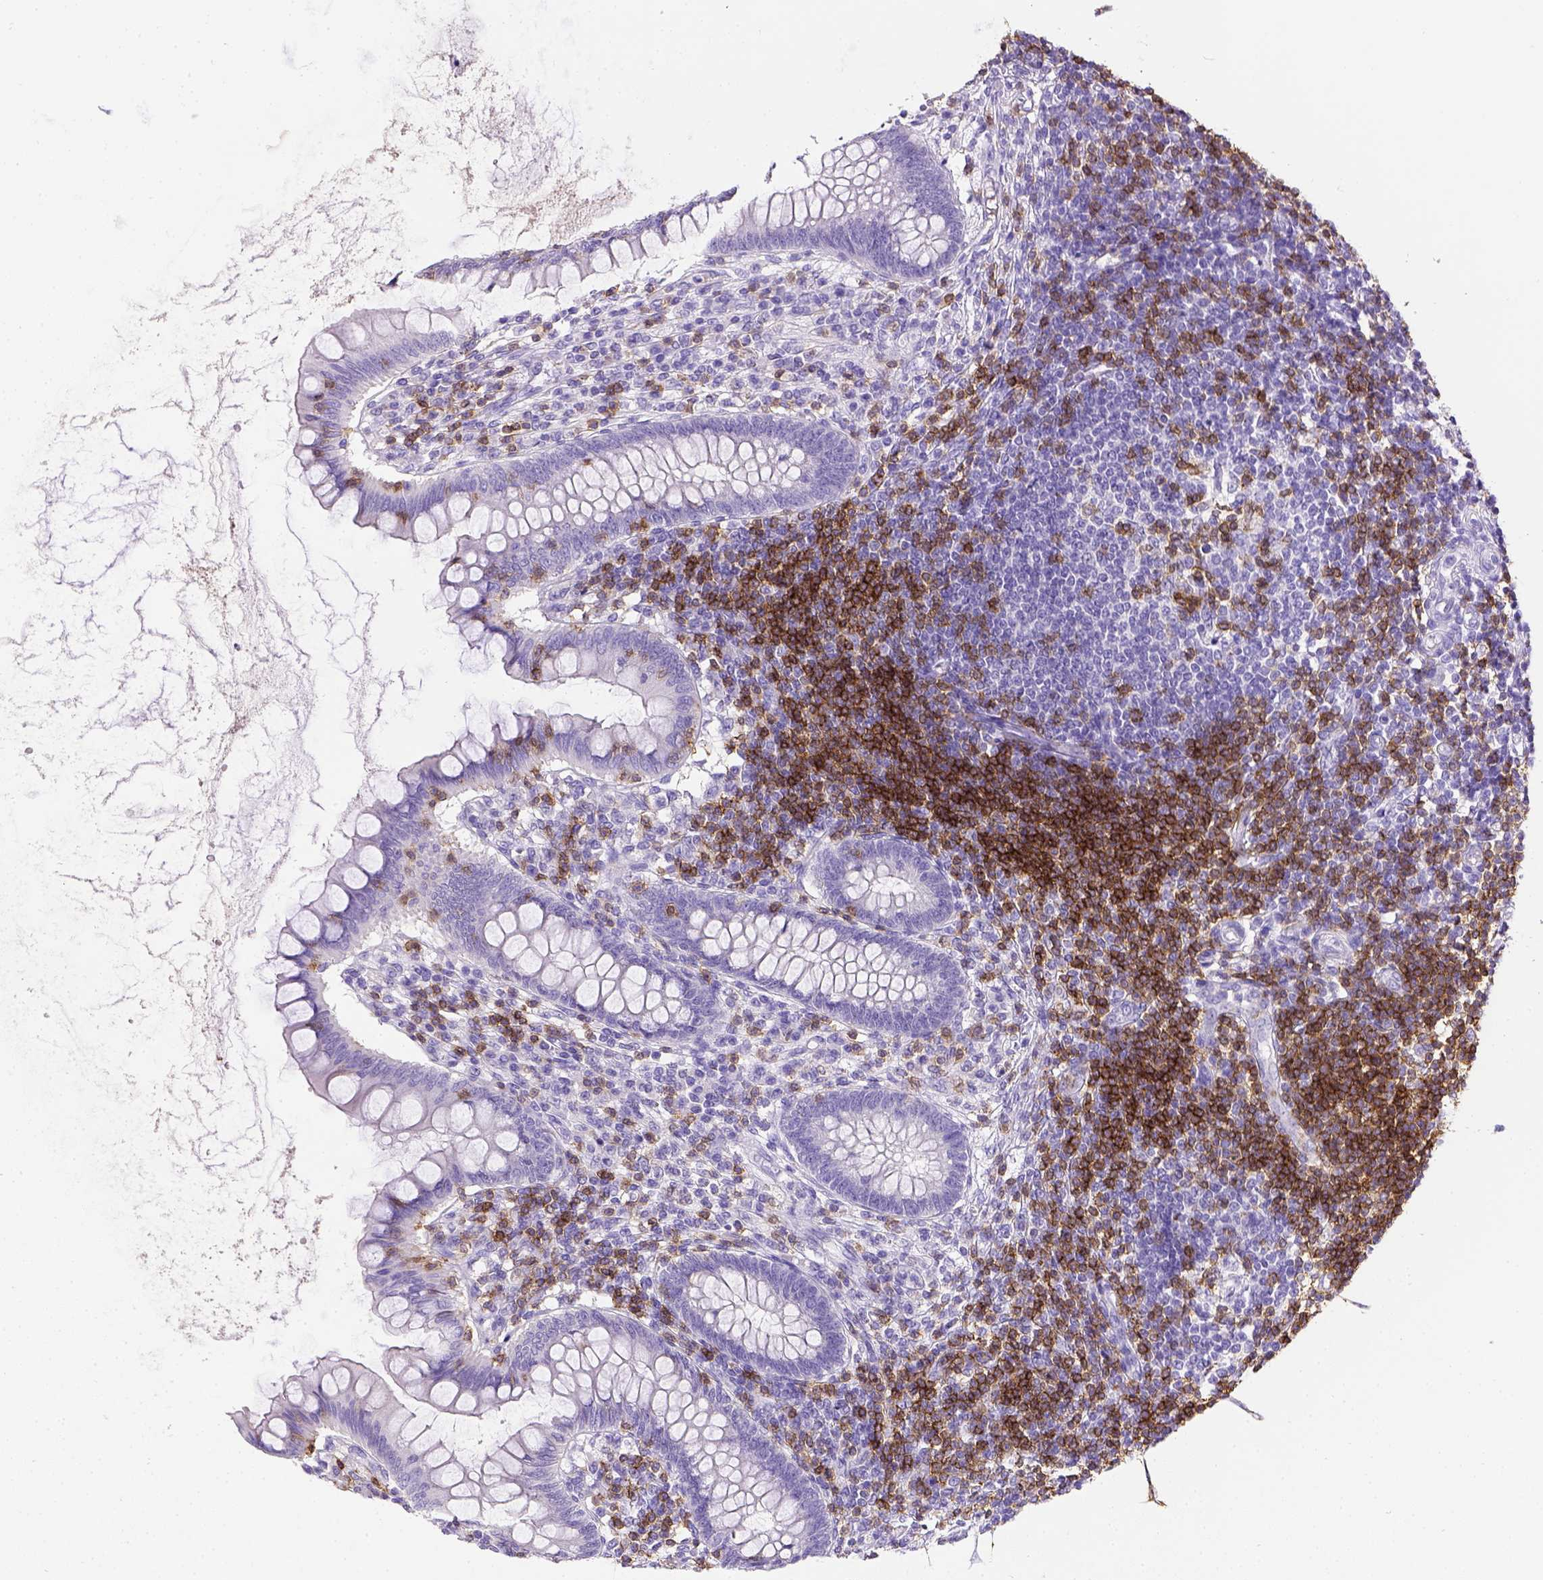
{"staining": {"intensity": "negative", "quantity": "none", "location": "none"}, "tissue": "appendix", "cell_type": "Glandular cells", "image_type": "normal", "snomed": [{"axis": "morphology", "description": "Normal tissue, NOS"}, {"axis": "topography", "description": "Appendix"}], "caption": "Immunohistochemistry image of normal appendix: appendix stained with DAB (3,3'-diaminobenzidine) demonstrates no significant protein staining in glandular cells.", "gene": "CD3E", "patient": {"sex": "female", "age": 57}}